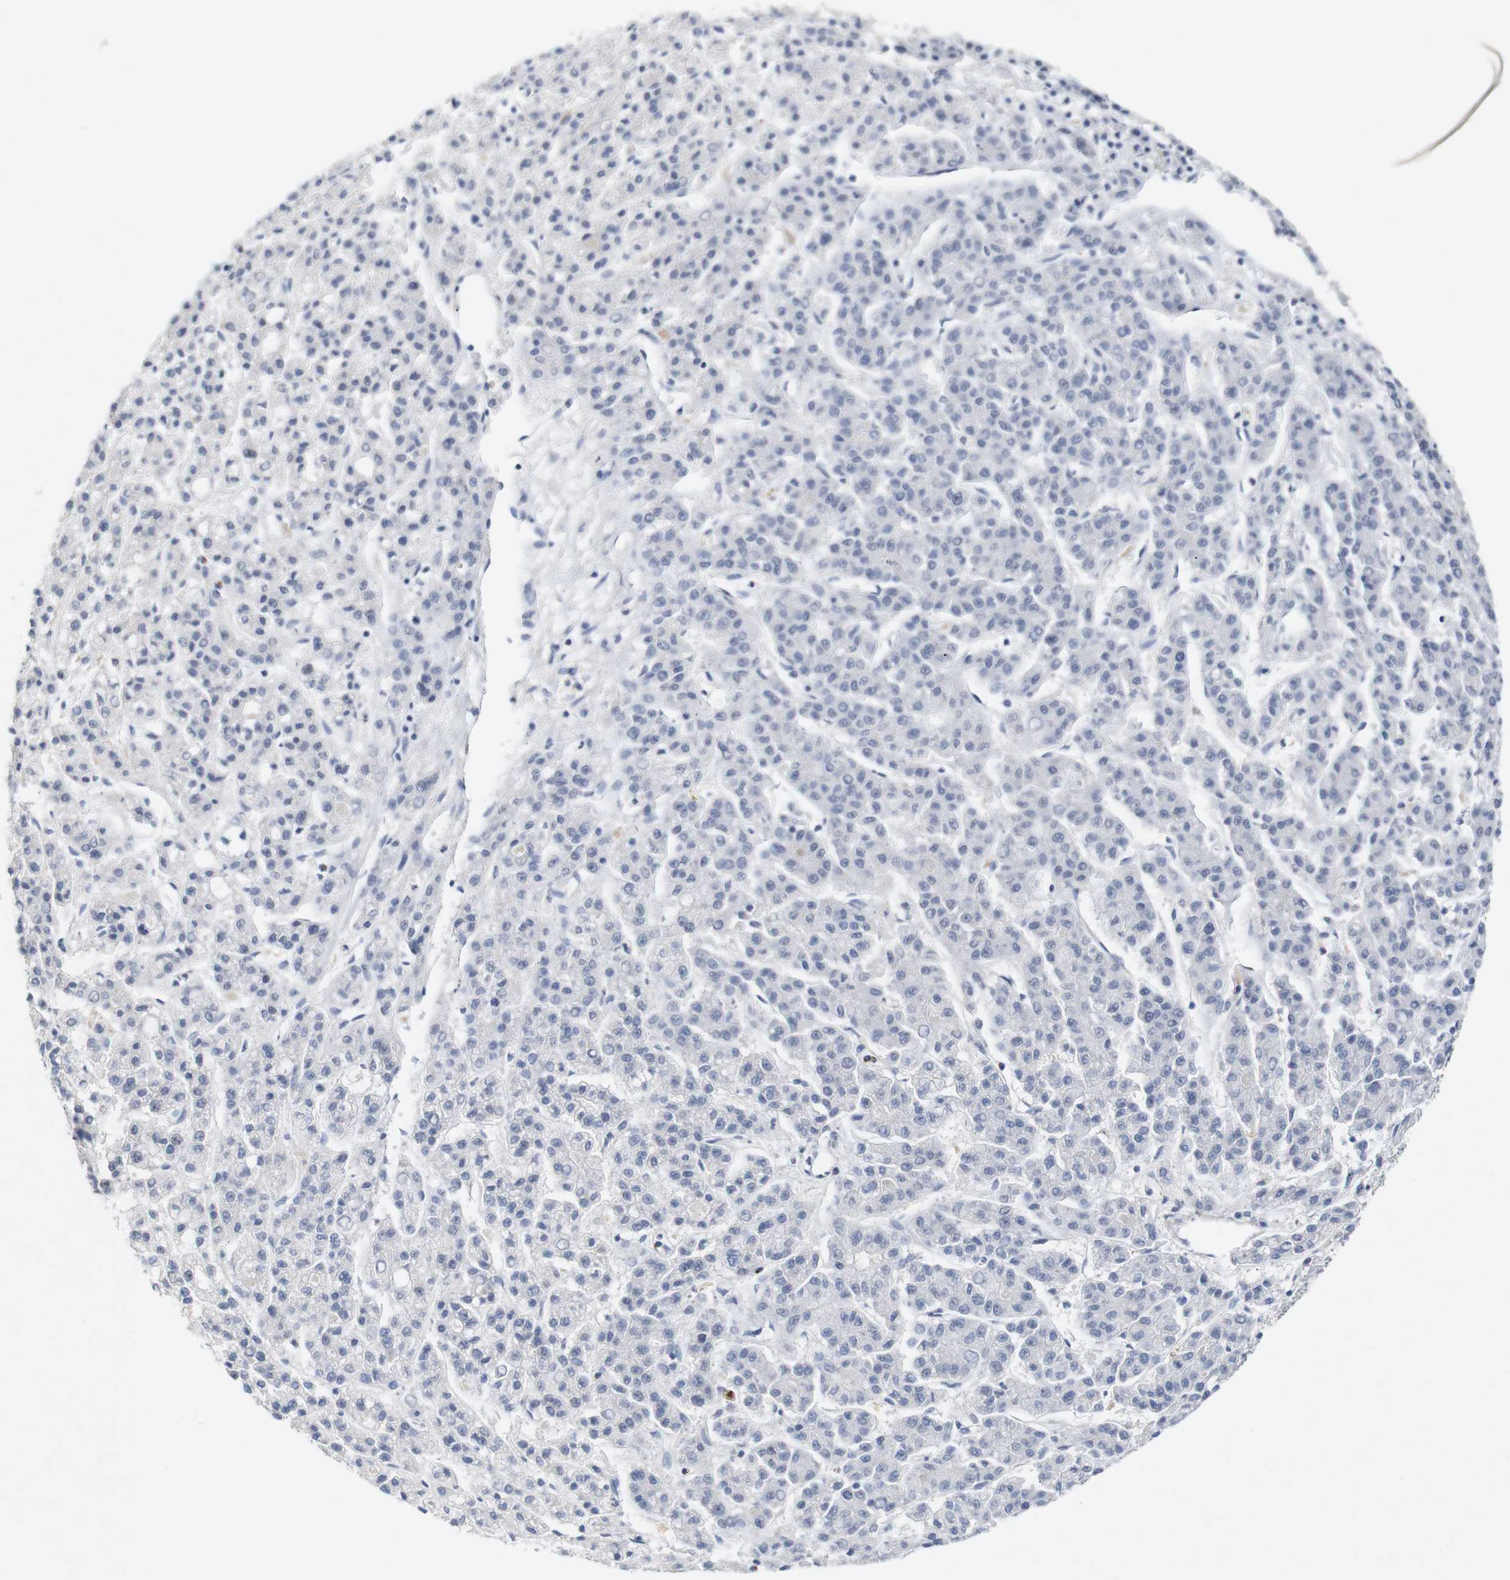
{"staining": {"intensity": "negative", "quantity": "none", "location": "none"}, "tissue": "liver cancer", "cell_type": "Tumor cells", "image_type": "cancer", "snomed": [{"axis": "morphology", "description": "Carcinoma, Hepatocellular, NOS"}, {"axis": "topography", "description": "Liver"}], "caption": "Tumor cells are negative for protein expression in human liver cancer (hepatocellular carcinoma).", "gene": "CYB561", "patient": {"sex": "male", "age": 70}}